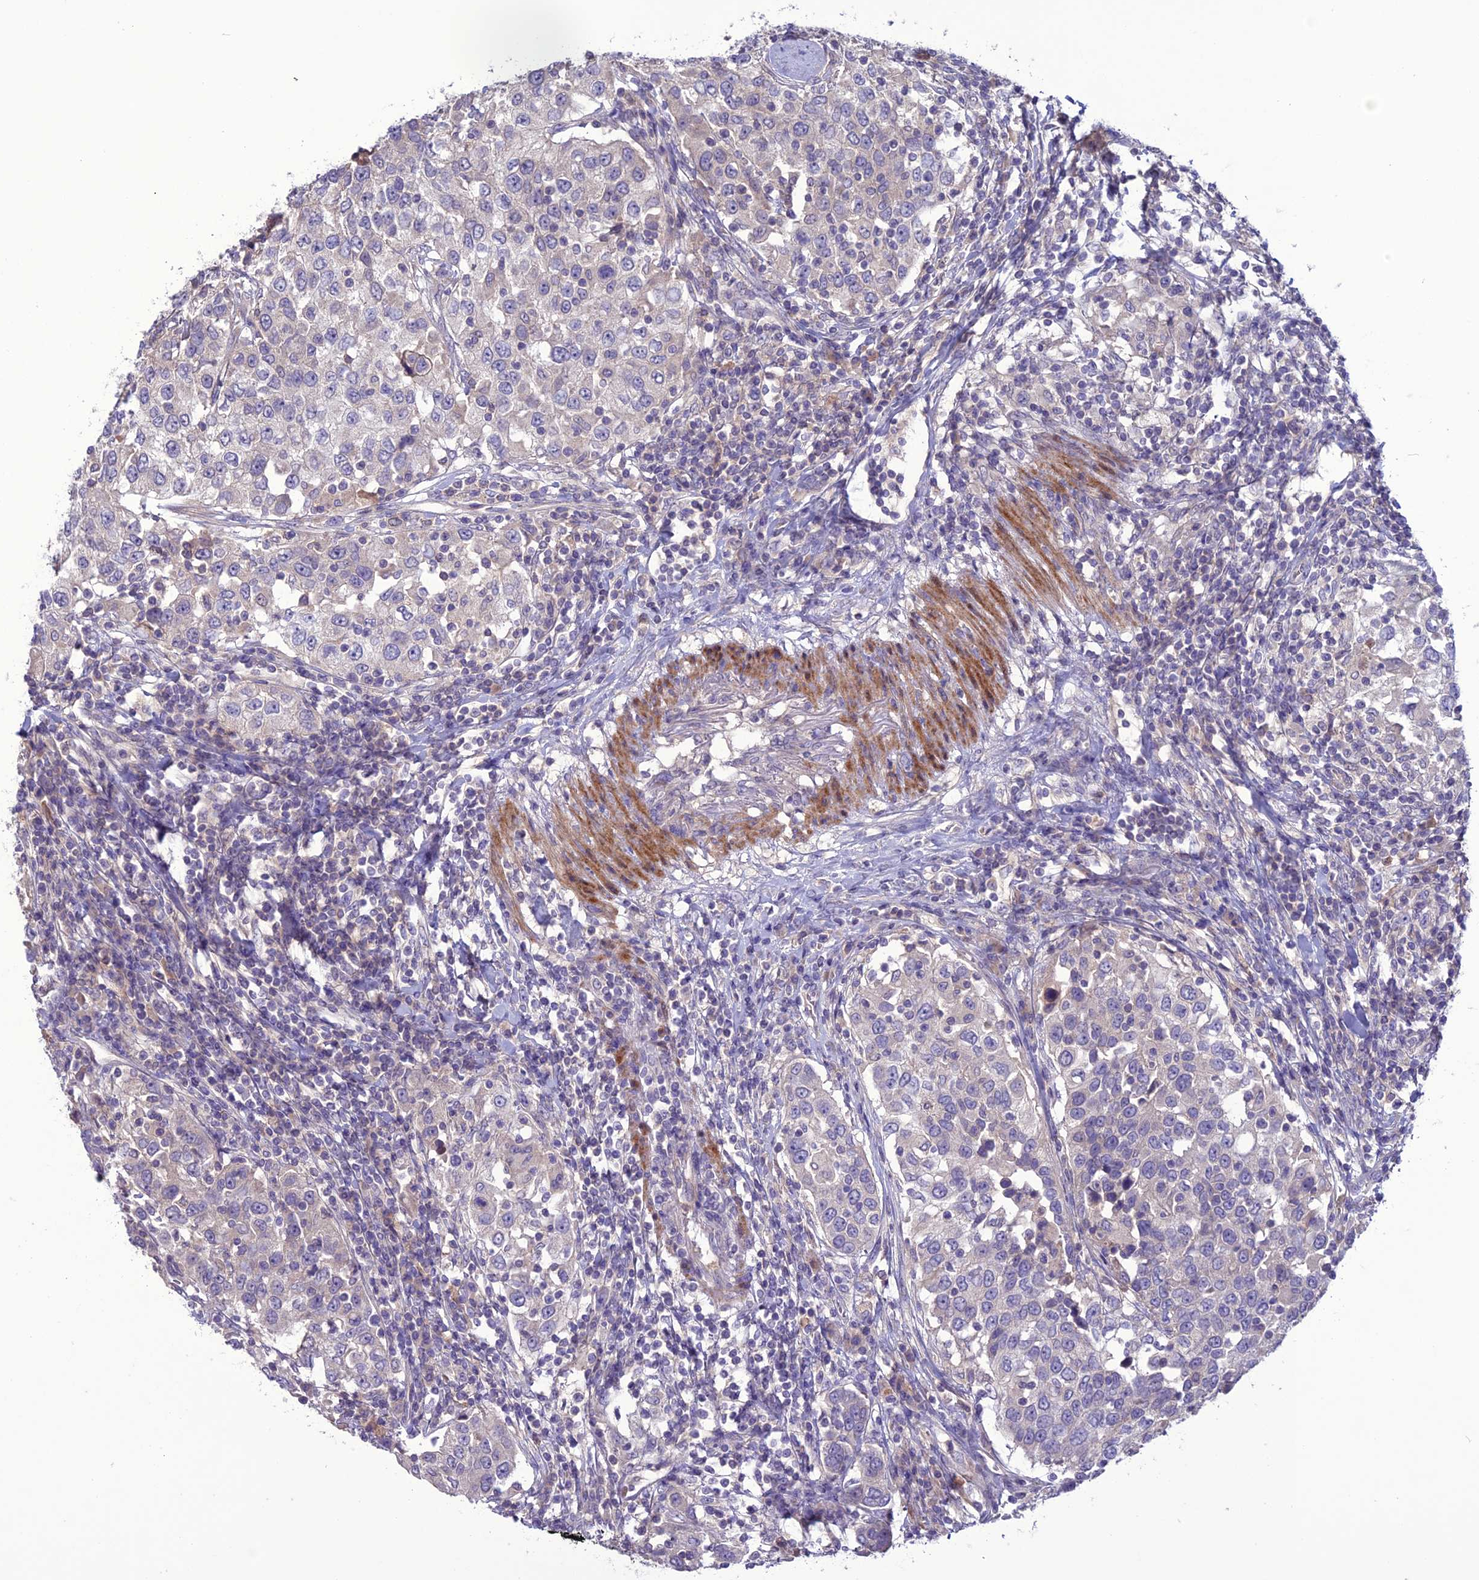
{"staining": {"intensity": "negative", "quantity": "none", "location": "none"}, "tissue": "urothelial cancer", "cell_type": "Tumor cells", "image_type": "cancer", "snomed": [{"axis": "morphology", "description": "Urothelial carcinoma, High grade"}, {"axis": "topography", "description": "Urinary bladder"}], "caption": "Immunohistochemical staining of high-grade urothelial carcinoma displays no significant expression in tumor cells.", "gene": "C2orf76", "patient": {"sex": "female", "age": 80}}